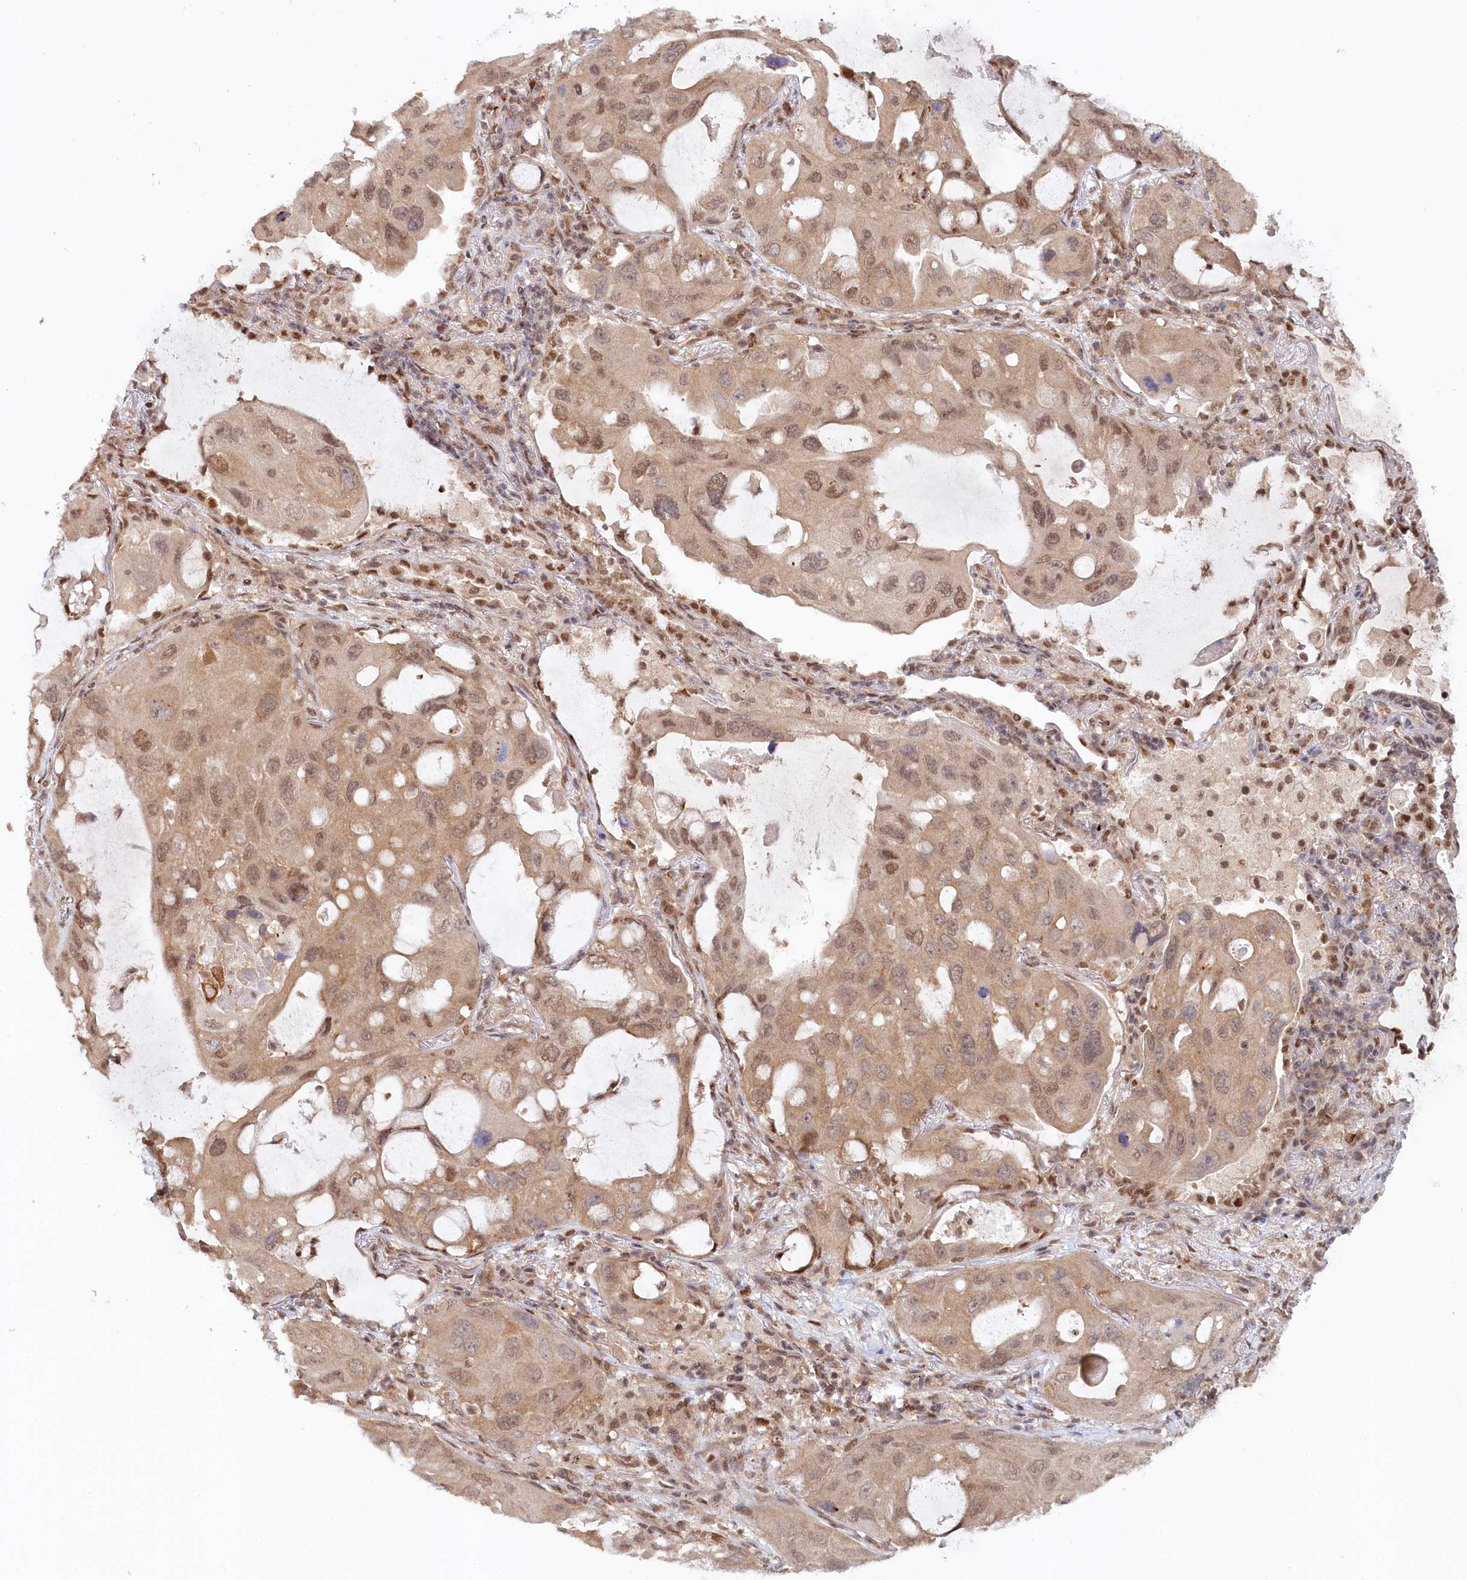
{"staining": {"intensity": "weak", "quantity": ">75%", "location": "cytoplasmic/membranous,nuclear"}, "tissue": "lung cancer", "cell_type": "Tumor cells", "image_type": "cancer", "snomed": [{"axis": "morphology", "description": "Squamous cell carcinoma, NOS"}, {"axis": "topography", "description": "Lung"}], "caption": "Weak cytoplasmic/membranous and nuclear protein positivity is present in approximately >75% of tumor cells in squamous cell carcinoma (lung). Using DAB (3,3'-diaminobenzidine) (brown) and hematoxylin (blue) stains, captured at high magnification using brightfield microscopy.", "gene": "CCDC65", "patient": {"sex": "female", "age": 73}}